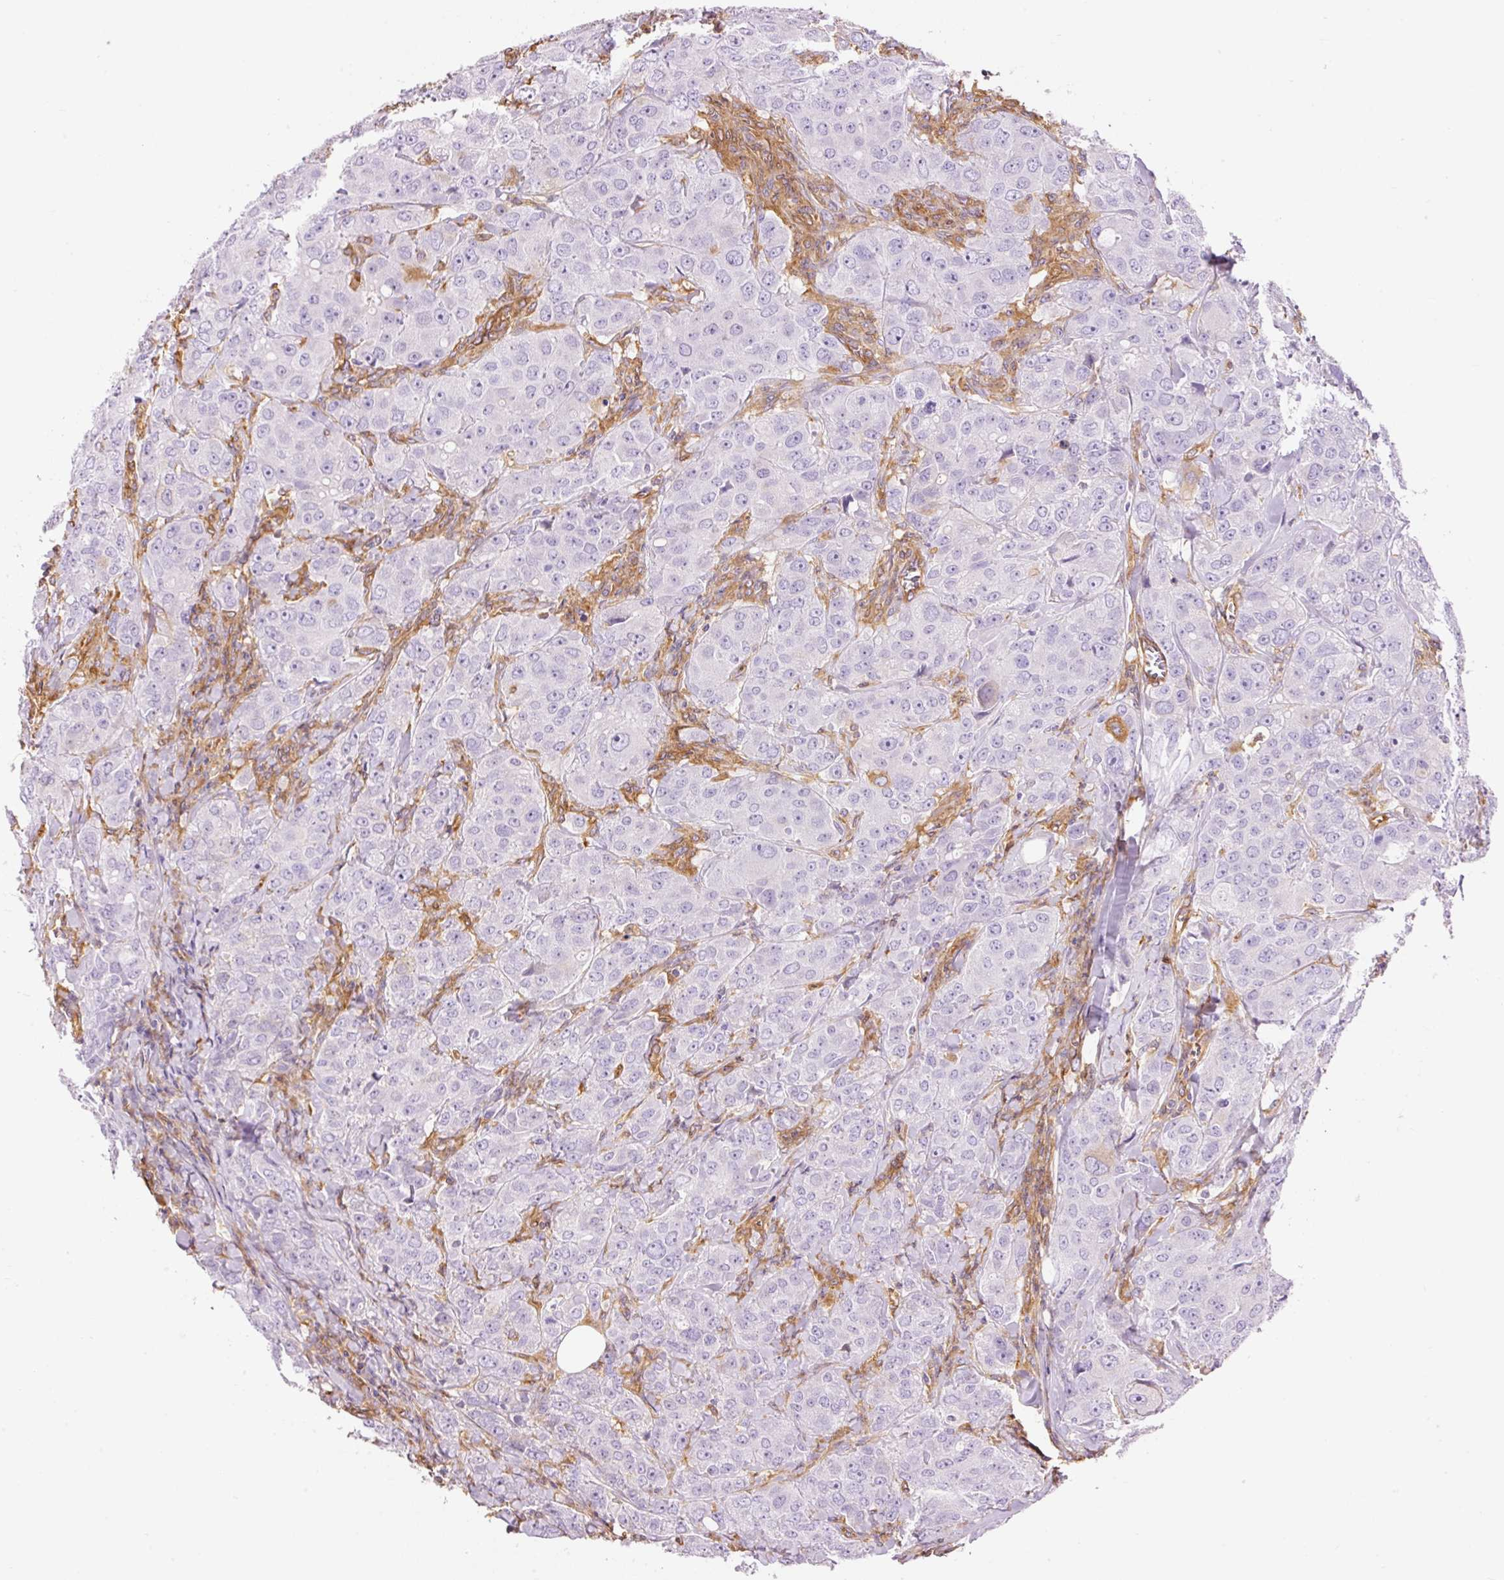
{"staining": {"intensity": "negative", "quantity": "none", "location": "none"}, "tissue": "breast cancer", "cell_type": "Tumor cells", "image_type": "cancer", "snomed": [{"axis": "morphology", "description": "Duct carcinoma"}, {"axis": "topography", "description": "Breast"}], "caption": "DAB (3,3'-diaminobenzidine) immunohistochemical staining of human breast cancer (invasive ductal carcinoma) reveals no significant staining in tumor cells. (DAB immunohistochemistry (IHC) with hematoxylin counter stain).", "gene": "IL10RB", "patient": {"sex": "female", "age": 43}}